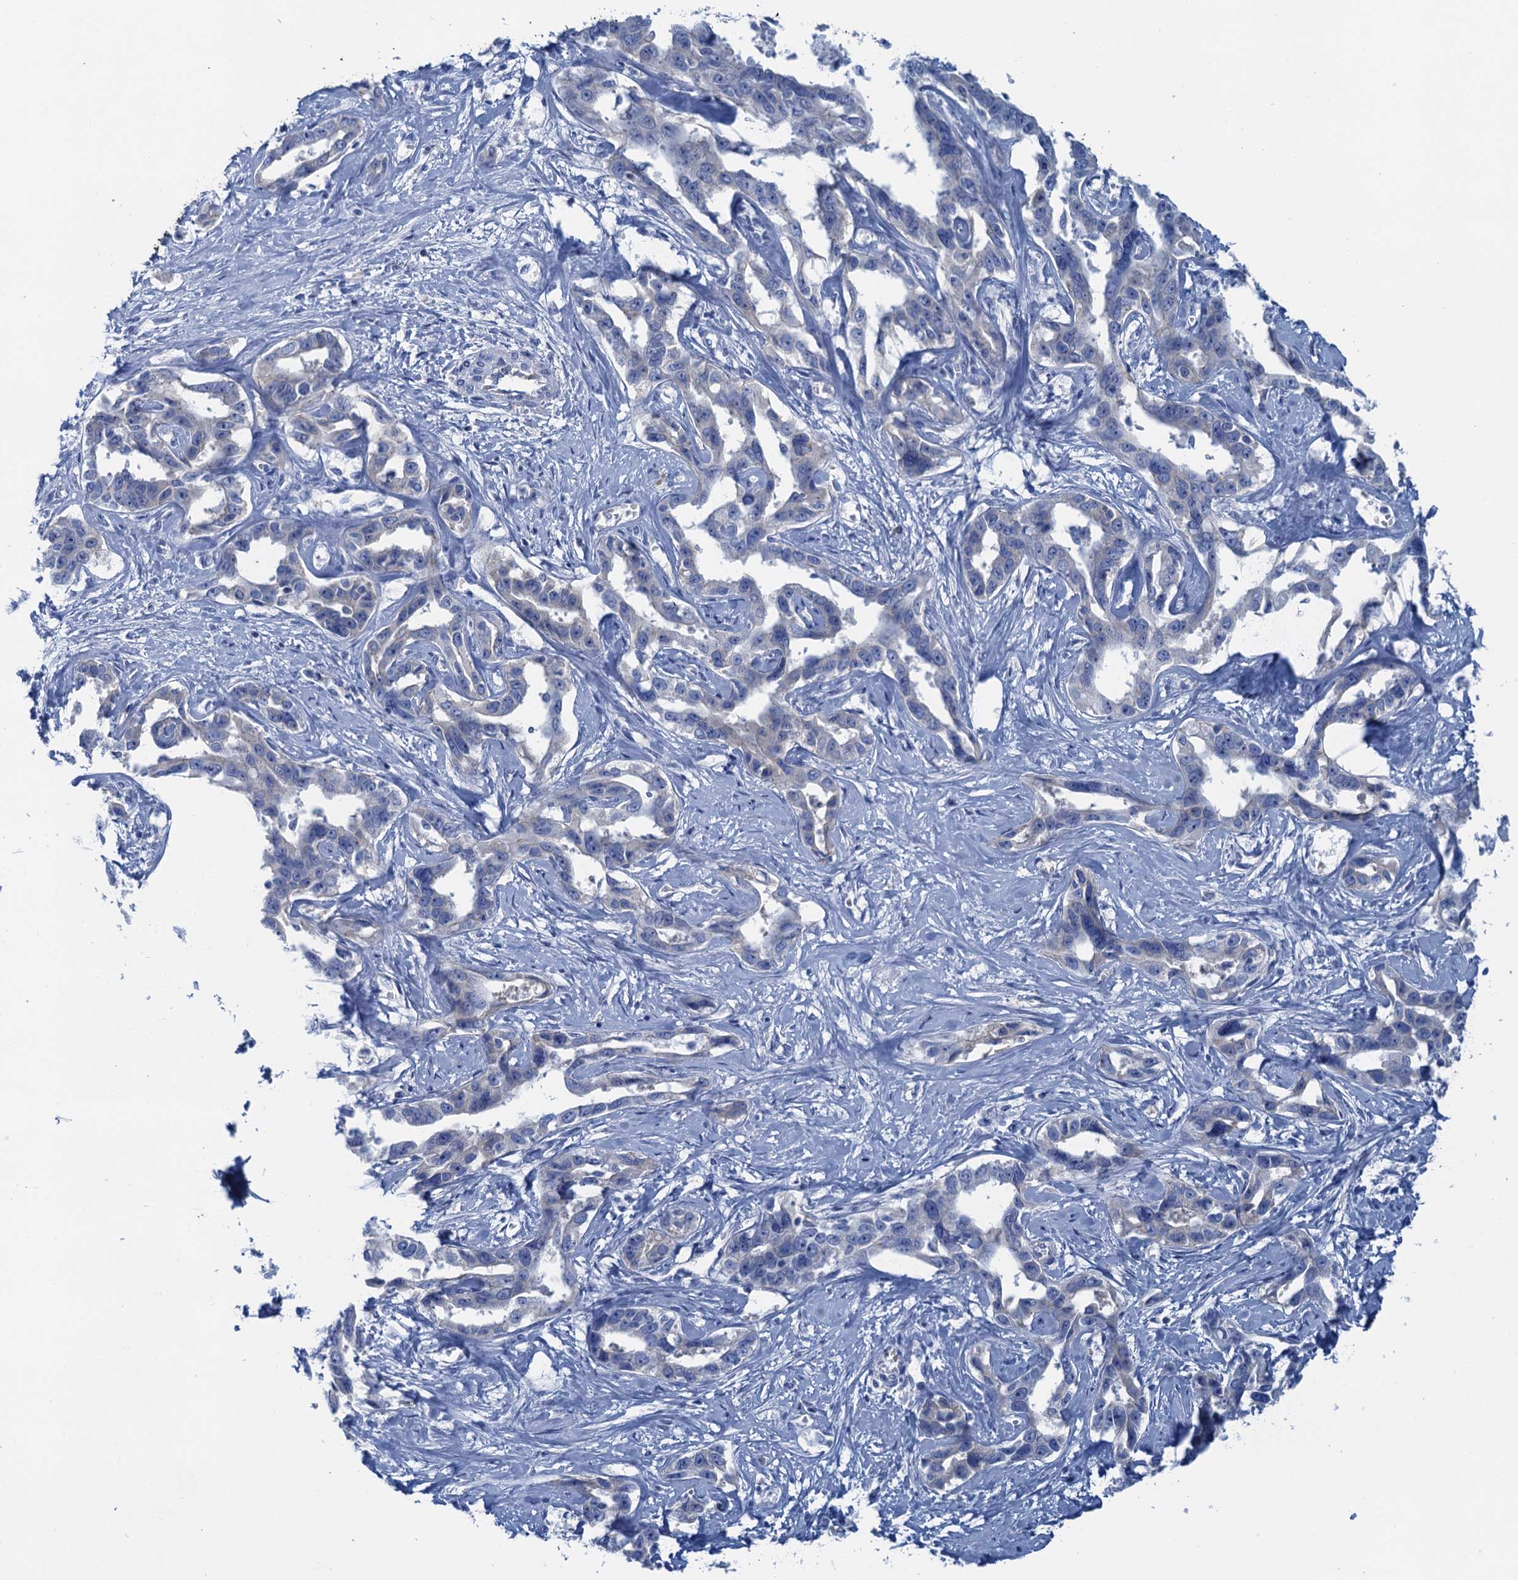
{"staining": {"intensity": "negative", "quantity": "none", "location": "none"}, "tissue": "liver cancer", "cell_type": "Tumor cells", "image_type": "cancer", "snomed": [{"axis": "morphology", "description": "Cholangiocarcinoma"}, {"axis": "topography", "description": "Liver"}], "caption": "Immunohistochemical staining of liver cancer exhibits no significant staining in tumor cells.", "gene": "MYADML2", "patient": {"sex": "male", "age": 59}}